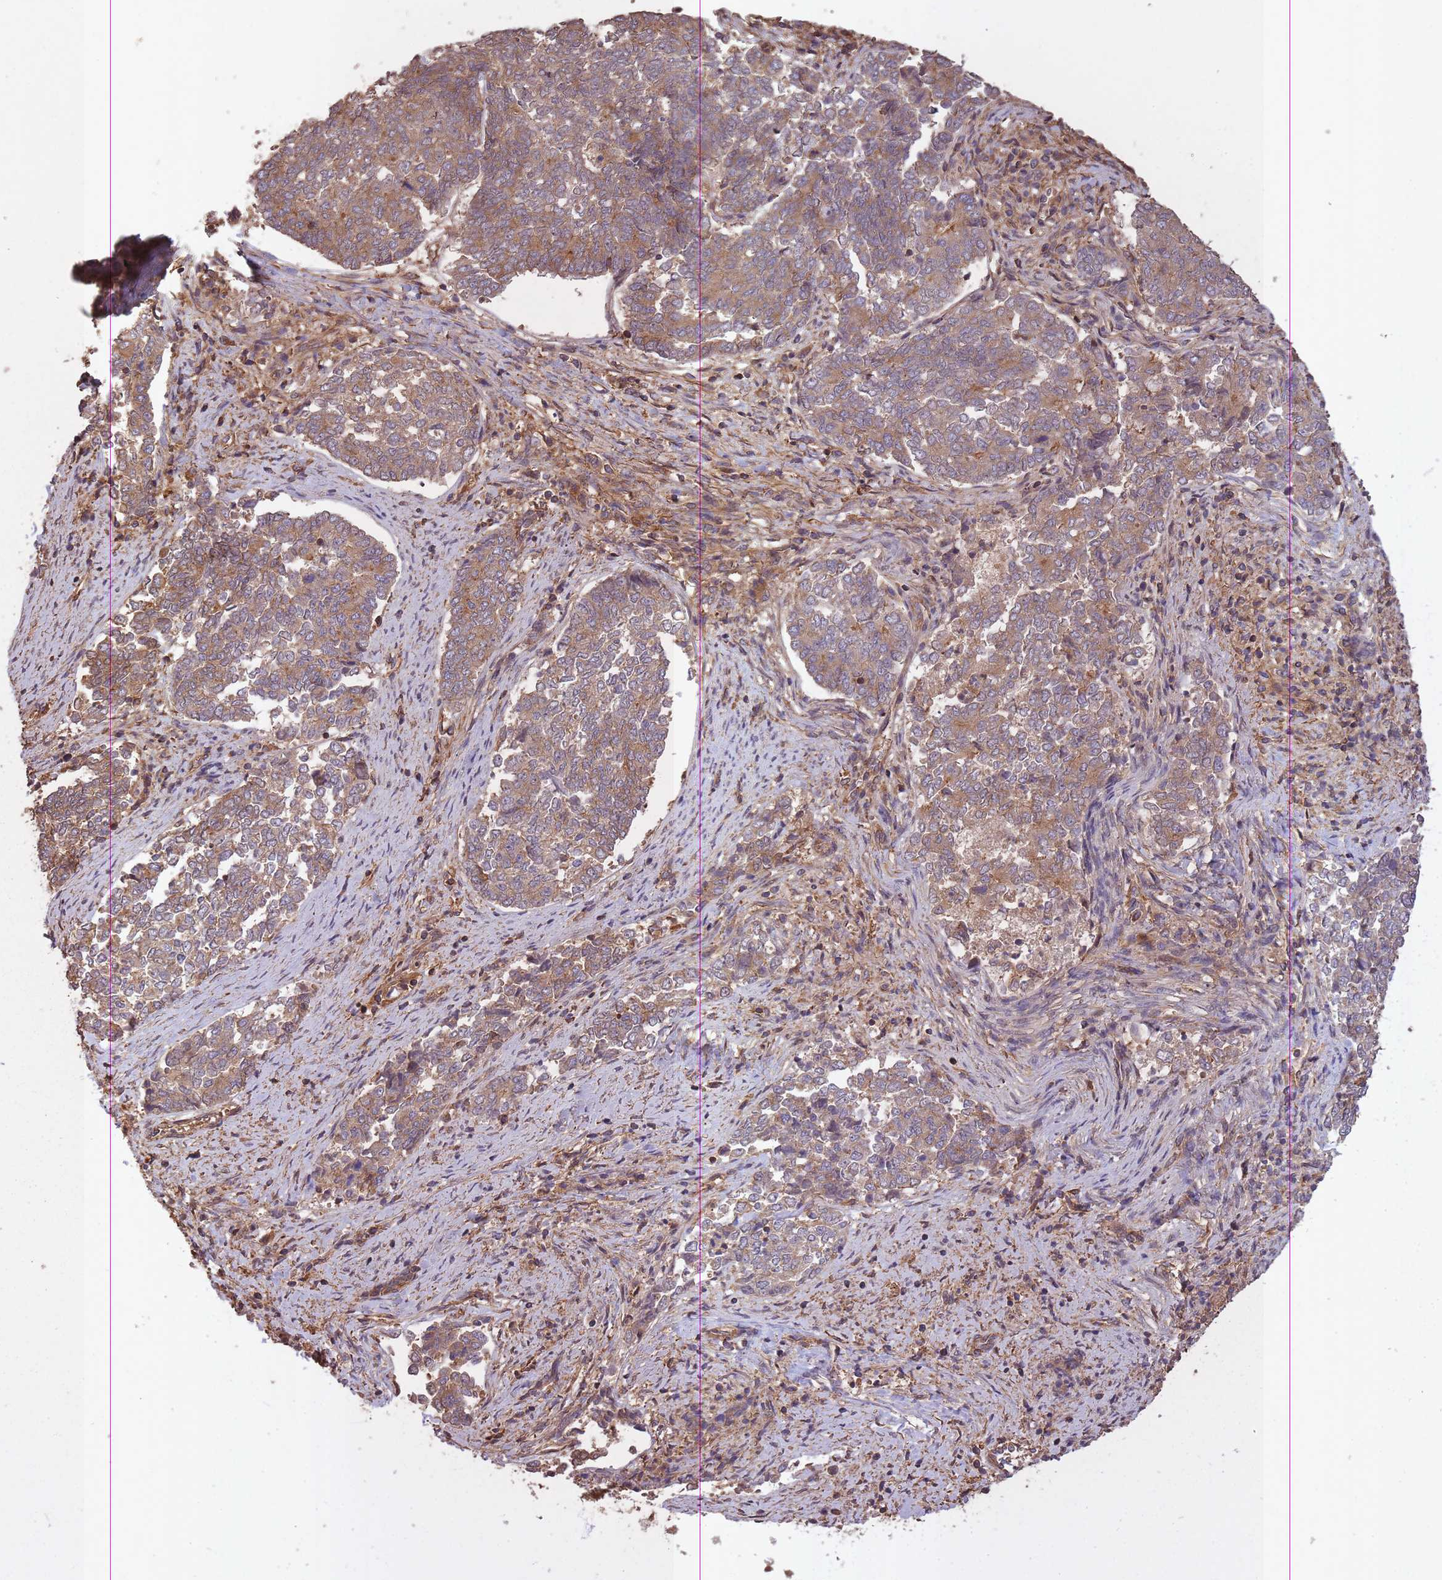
{"staining": {"intensity": "moderate", "quantity": ">75%", "location": "cytoplasmic/membranous"}, "tissue": "endometrial cancer", "cell_type": "Tumor cells", "image_type": "cancer", "snomed": [{"axis": "morphology", "description": "Adenocarcinoma, NOS"}, {"axis": "topography", "description": "Endometrium"}], "caption": "Immunohistochemistry (IHC) staining of endometrial cancer (adenocarcinoma), which demonstrates medium levels of moderate cytoplasmic/membranous positivity in about >75% of tumor cells indicating moderate cytoplasmic/membranous protein expression. The staining was performed using DAB (brown) for protein detection and nuclei were counterstained in hematoxylin (blue).", "gene": "ARMH3", "patient": {"sex": "female", "age": 80}}